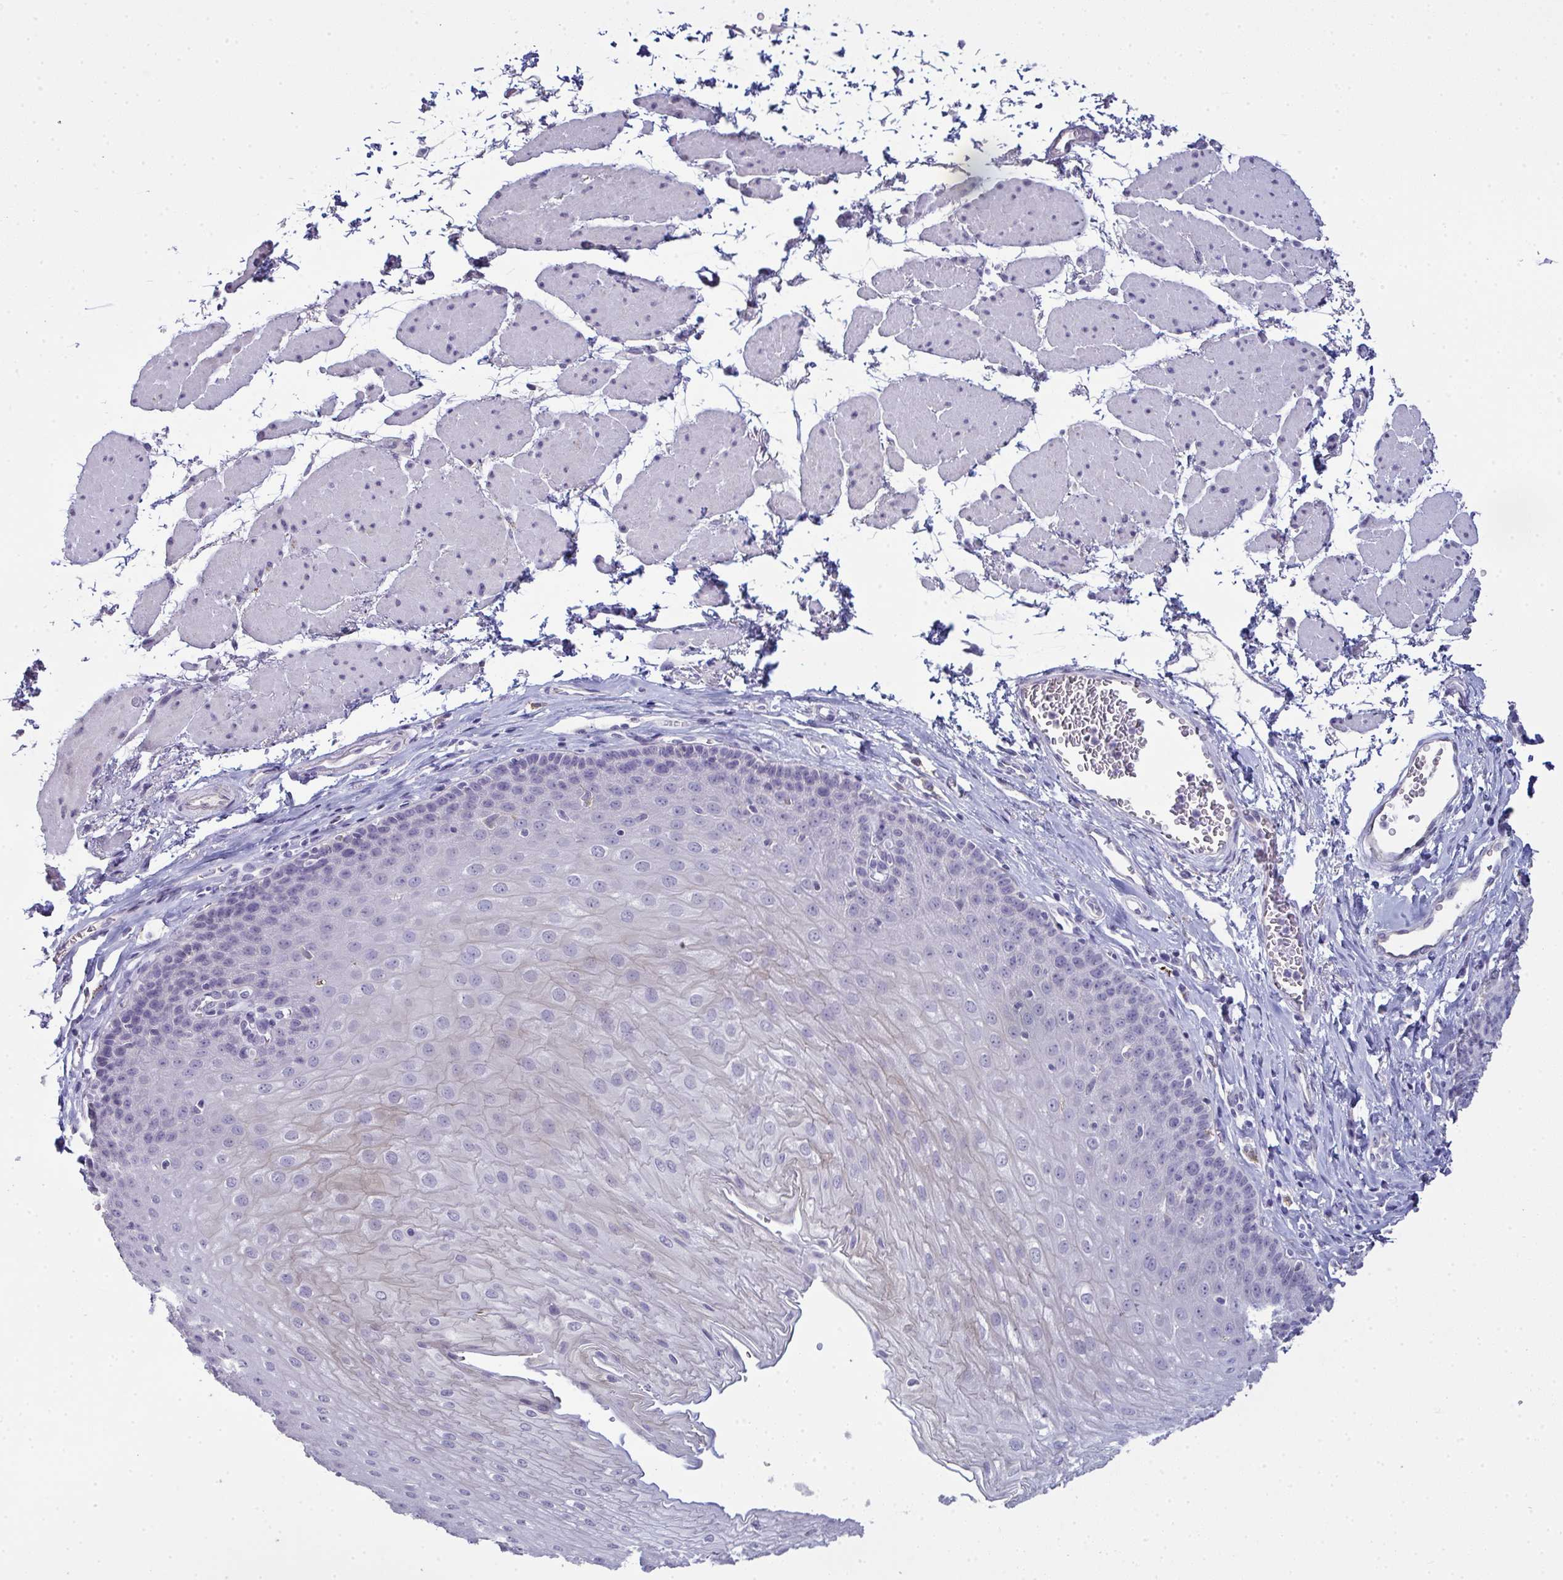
{"staining": {"intensity": "negative", "quantity": "none", "location": "none"}, "tissue": "esophagus", "cell_type": "Squamous epithelial cells", "image_type": "normal", "snomed": [{"axis": "morphology", "description": "Normal tissue, NOS"}, {"axis": "topography", "description": "Esophagus"}], "caption": "Immunohistochemical staining of benign human esophagus exhibits no significant staining in squamous epithelial cells.", "gene": "ADAM21", "patient": {"sex": "female", "age": 81}}